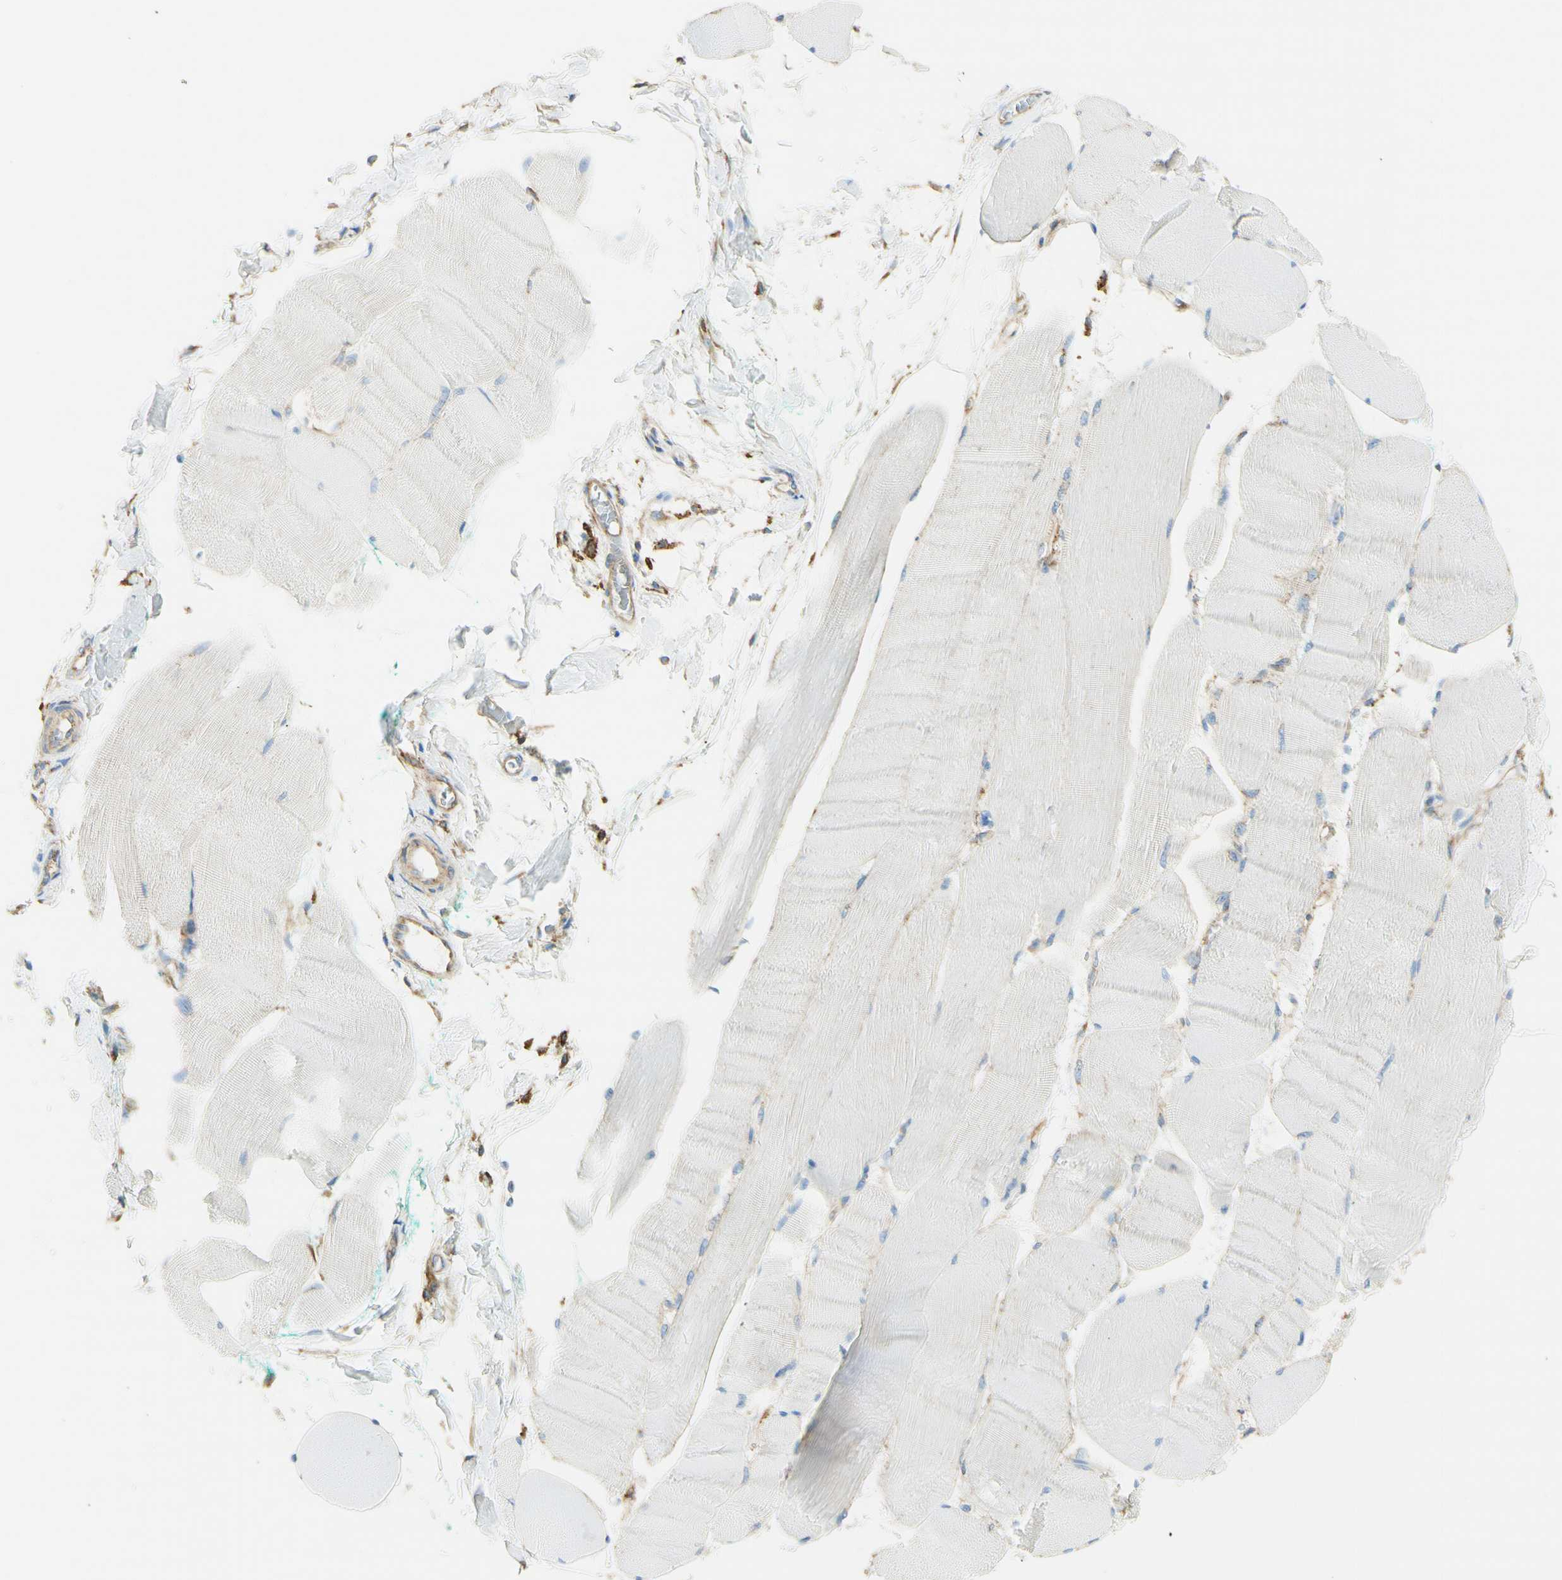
{"staining": {"intensity": "negative", "quantity": "none", "location": "none"}, "tissue": "skeletal muscle", "cell_type": "Myocytes", "image_type": "normal", "snomed": [{"axis": "morphology", "description": "Normal tissue, NOS"}, {"axis": "morphology", "description": "Squamous cell carcinoma, NOS"}, {"axis": "topography", "description": "Skeletal muscle"}], "caption": "Skeletal muscle was stained to show a protein in brown. There is no significant positivity in myocytes. (Brightfield microscopy of DAB (3,3'-diaminobenzidine) immunohistochemistry at high magnification).", "gene": "CLTC", "patient": {"sex": "male", "age": 51}}